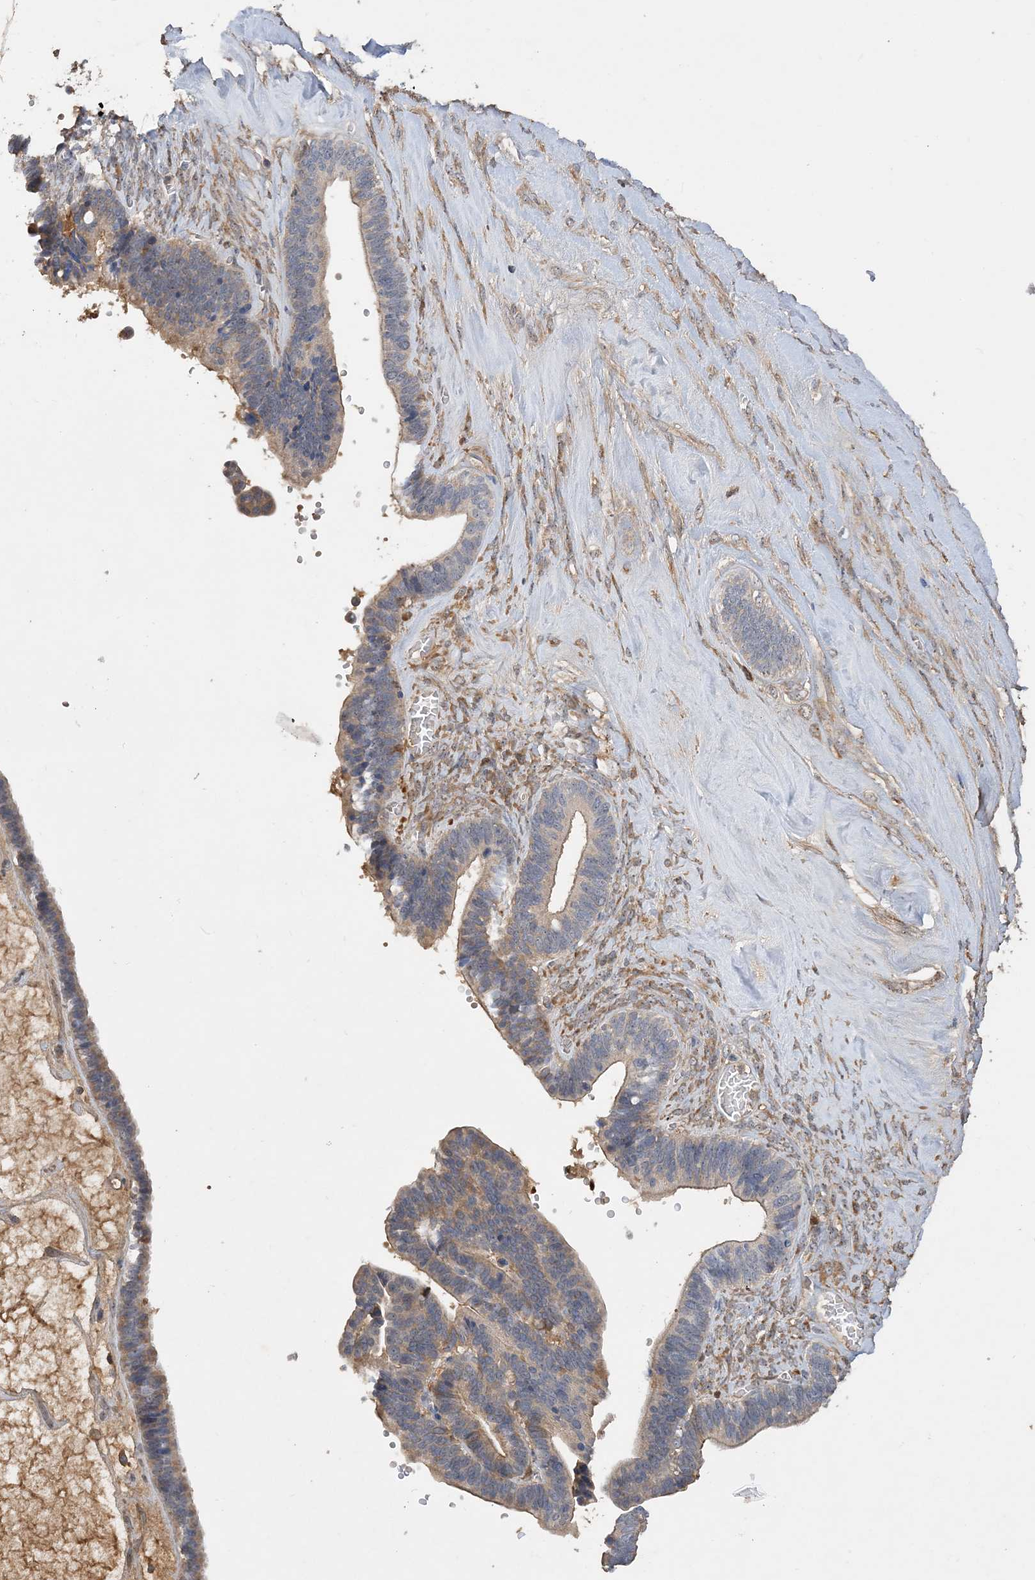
{"staining": {"intensity": "moderate", "quantity": "<25%", "location": "cytoplasmic/membranous"}, "tissue": "ovarian cancer", "cell_type": "Tumor cells", "image_type": "cancer", "snomed": [{"axis": "morphology", "description": "Cystadenocarcinoma, serous, NOS"}, {"axis": "topography", "description": "Ovary"}], "caption": "Brown immunohistochemical staining in human ovarian serous cystadenocarcinoma reveals moderate cytoplasmic/membranous positivity in about <25% of tumor cells.", "gene": "GRINA", "patient": {"sex": "female", "age": 56}}